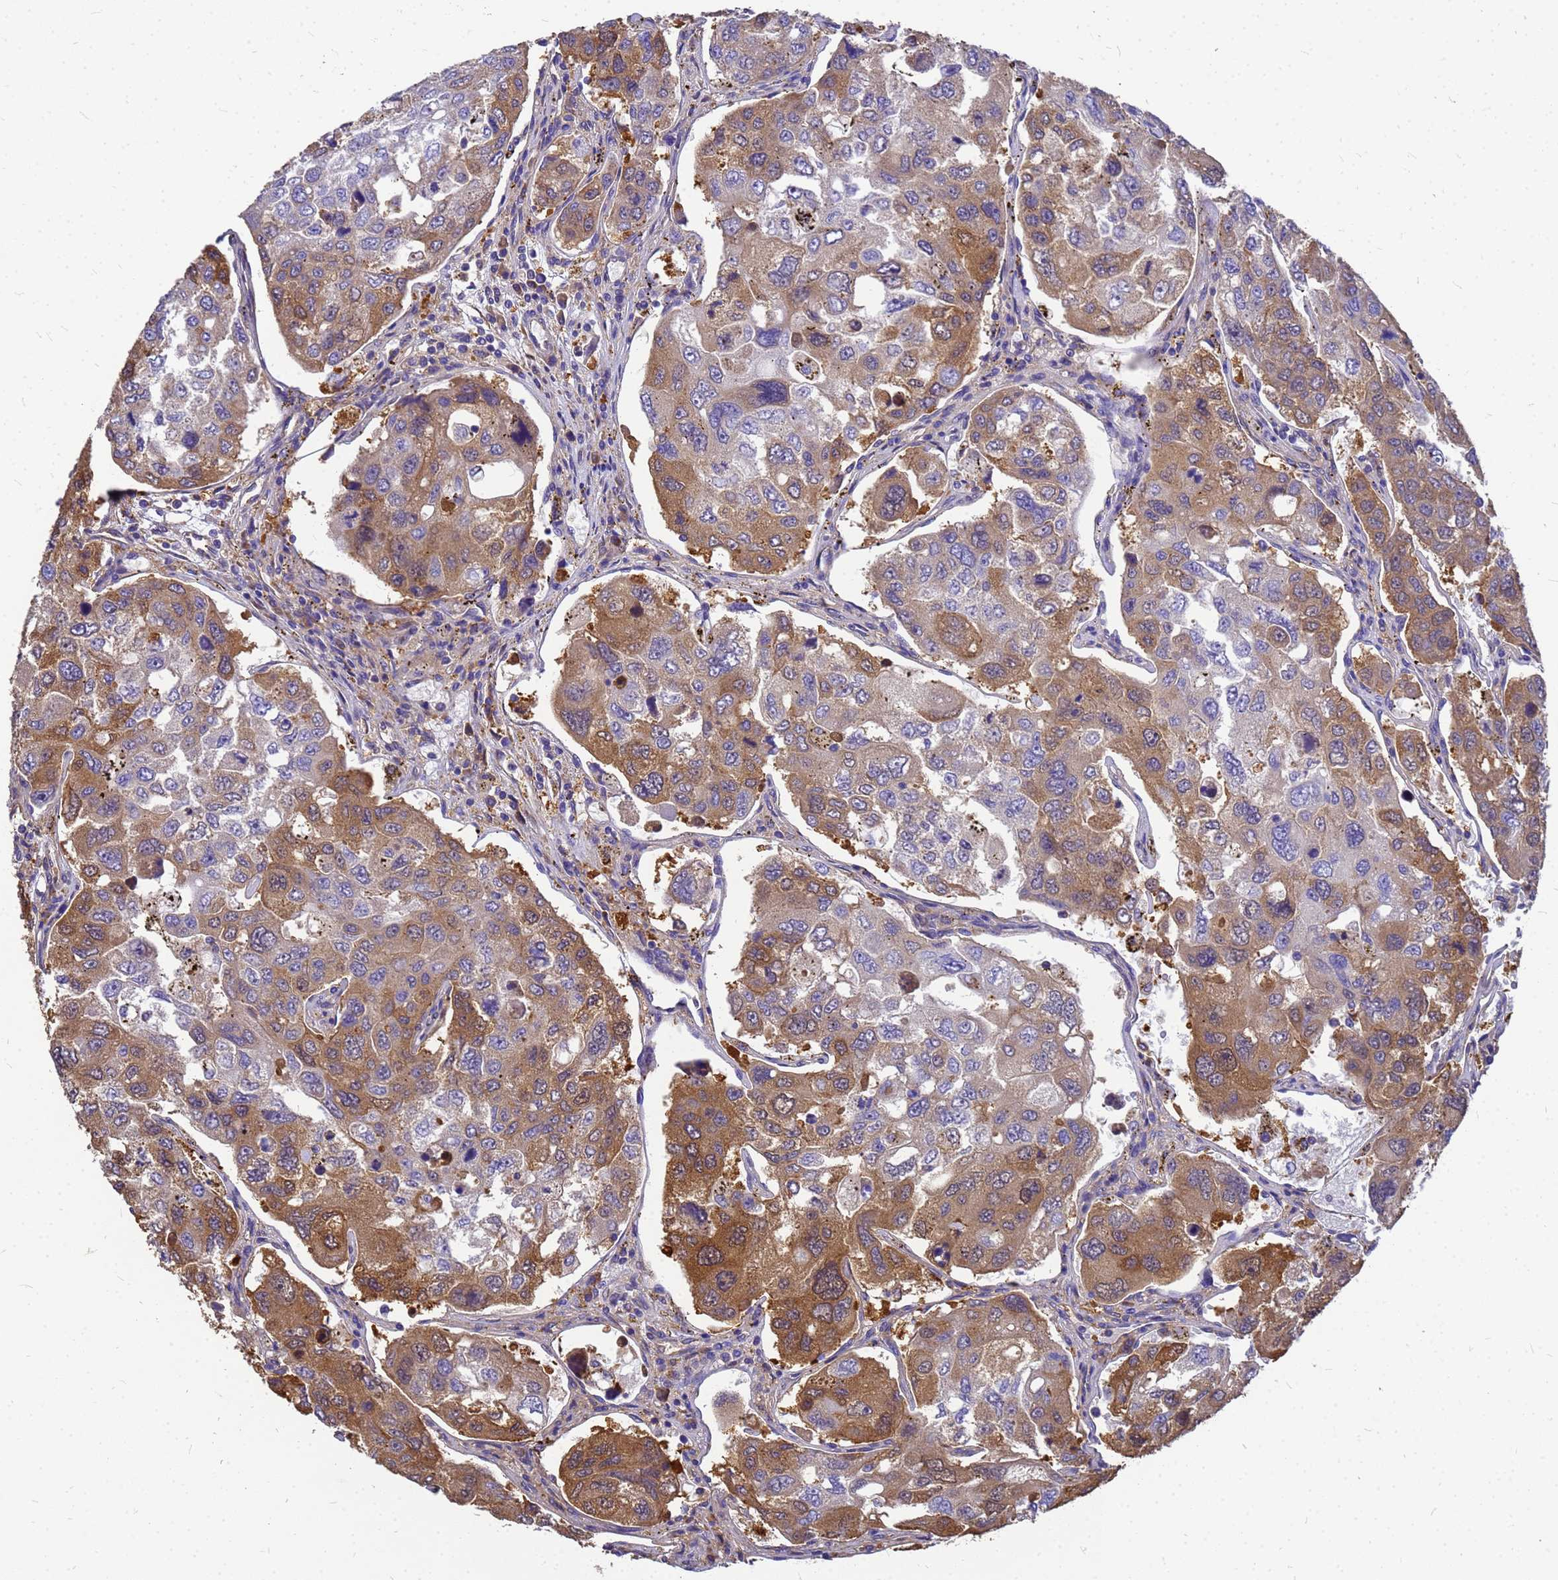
{"staining": {"intensity": "moderate", "quantity": "25%-75%", "location": "cytoplasmic/membranous"}, "tissue": "urothelial cancer", "cell_type": "Tumor cells", "image_type": "cancer", "snomed": [{"axis": "morphology", "description": "Urothelial carcinoma, High grade"}, {"axis": "topography", "description": "Lymph node"}, {"axis": "topography", "description": "Urinary bladder"}], "caption": "This histopathology image shows urothelial carcinoma (high-grade) stained with IHC to label a protein in brown. The cytoplasmic/membranous of tumor cells show moderate positivity for the protein. Nuclei are counter-stained blue.", "gene": "GID4", "patient": {"sex": "male", "age": 51}}